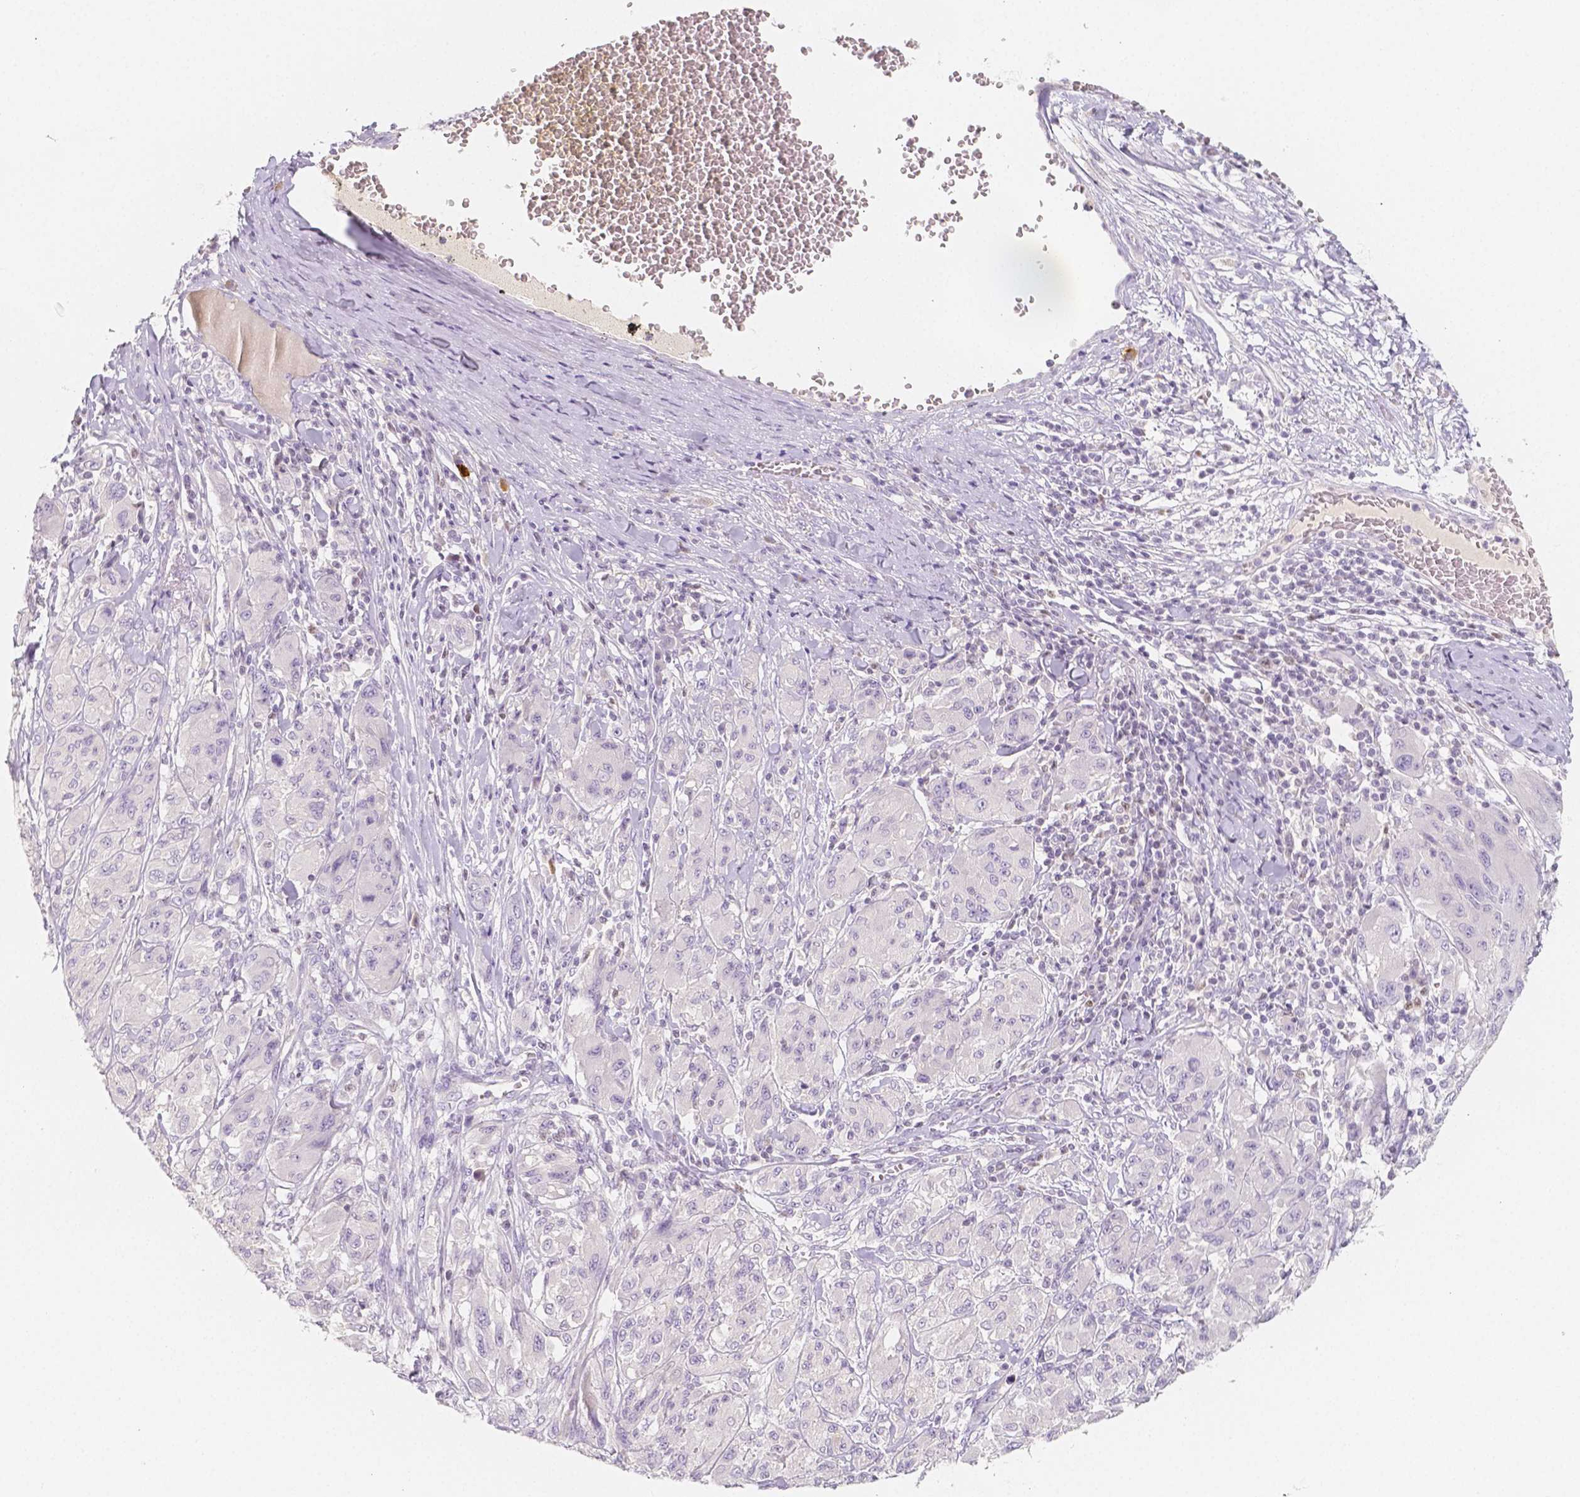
{"staining": {"intensity": "negative", "quantity": "none", "location": "none"}, "tissue": "melanoma", "cell_type": "Tumor cells", "image_type": "cancer", "snomed": [{"axis": "morphology", "description": "Malignant melanoma, NOS"}, {"axis": "topography", "description": "Skin"}], "caption": "IHC photomicrograph of melanoma stained for a protein (brown), which demonstrates no positivity in tumor cells.", "gene": "BATF", "patient": {"sex": "female", "age": 91}}